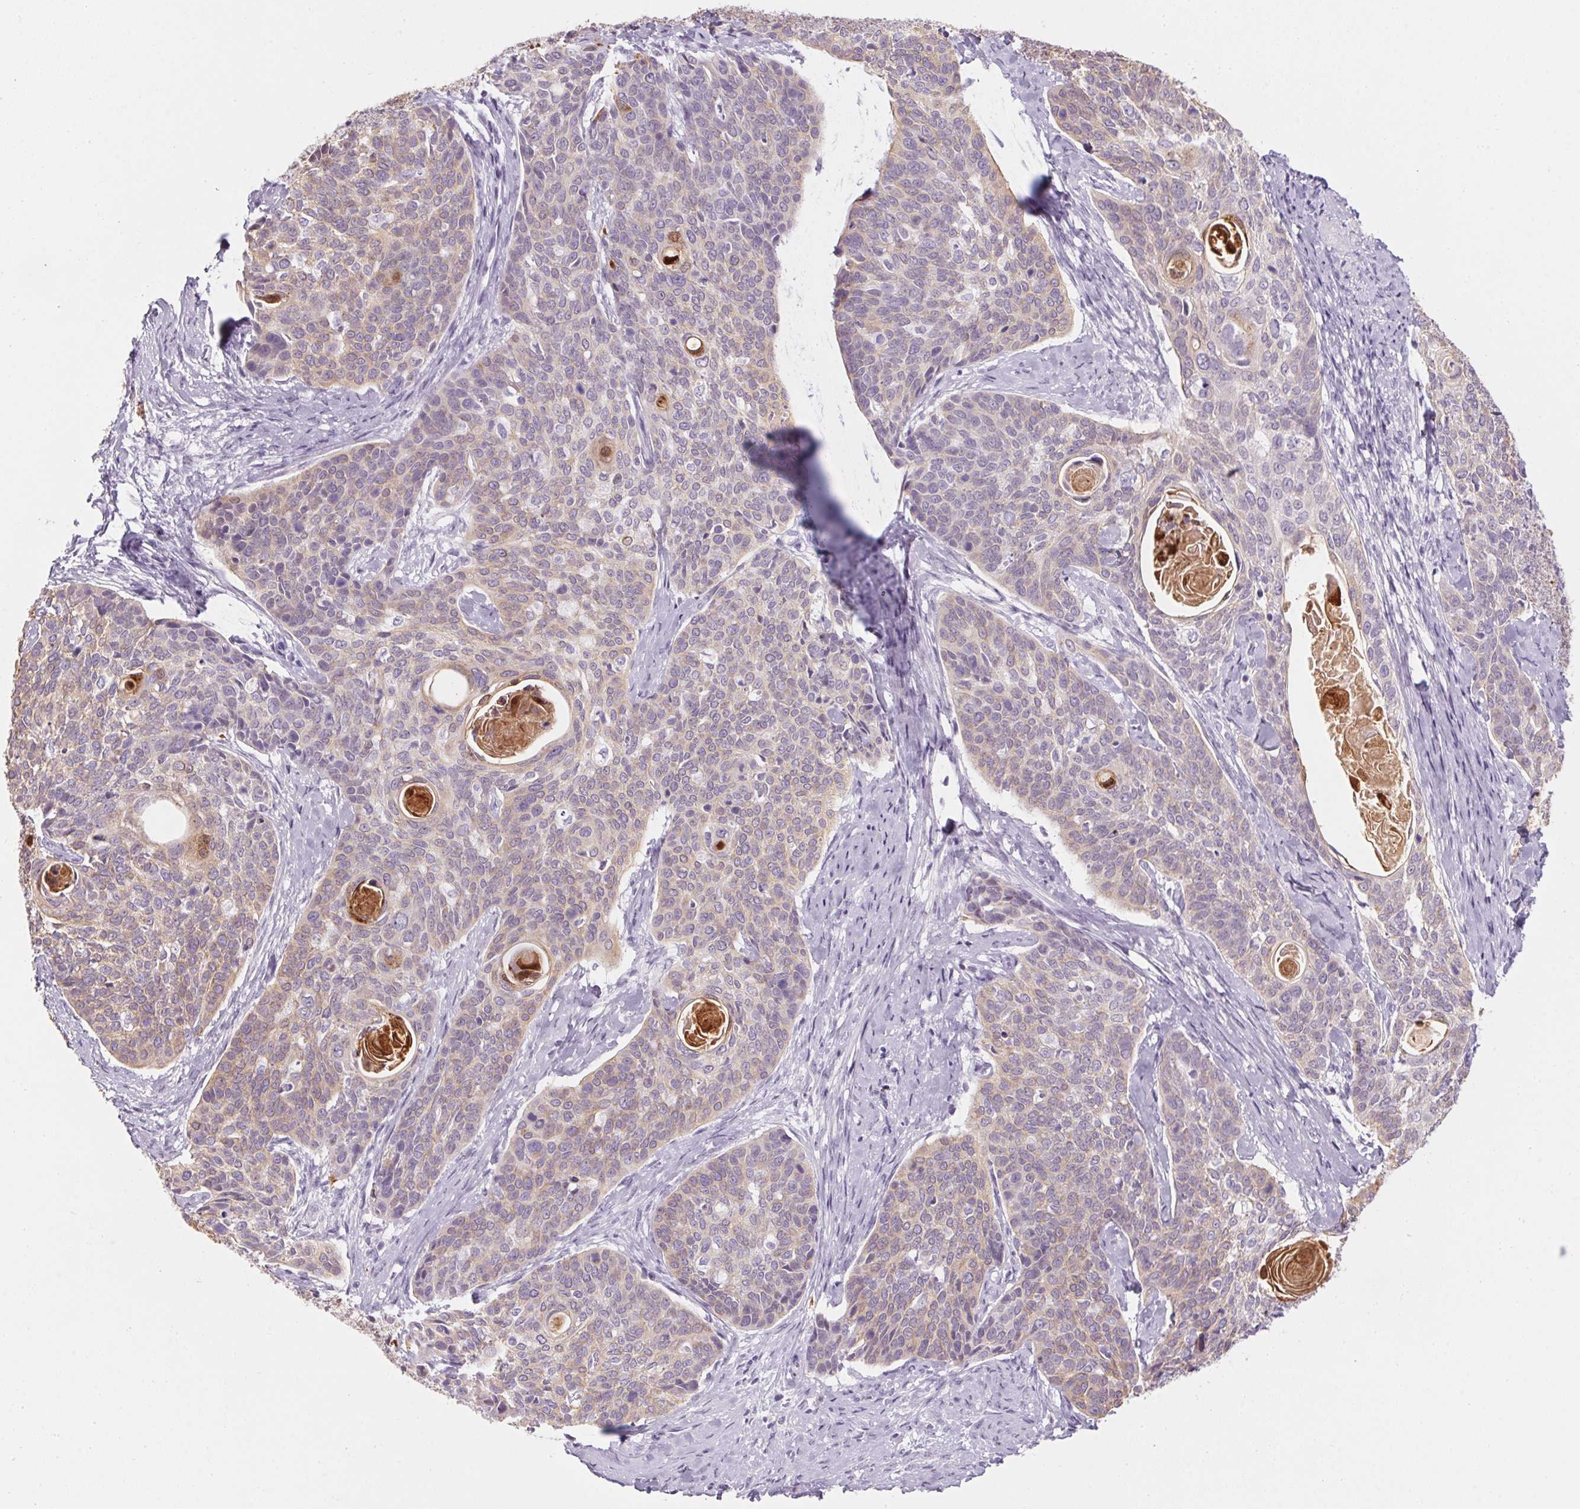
{"staining": {"intensity": "weak", "quantity": "25%-75%", "location": "cytoplasmic/membranous"}, "tissue": "cervical cancer", "cell_type": "Tumor cells", "image_type": "cancer", "snomed": [{"axis": "morphology", "description": "Squamous cell carcinoma, NOS"}, {"axis": "topography", "description": "Cervix"}], "caption": "A histopathology image showing weak cytoplasmic/membranous staining in approximately 25%-75% of tumor cells in cervical squamous cell carcinoma, as visualized by brown immunohistochemical staining.", "gene": "RPTN", "patient": {"sex": "female", "age": 69}}